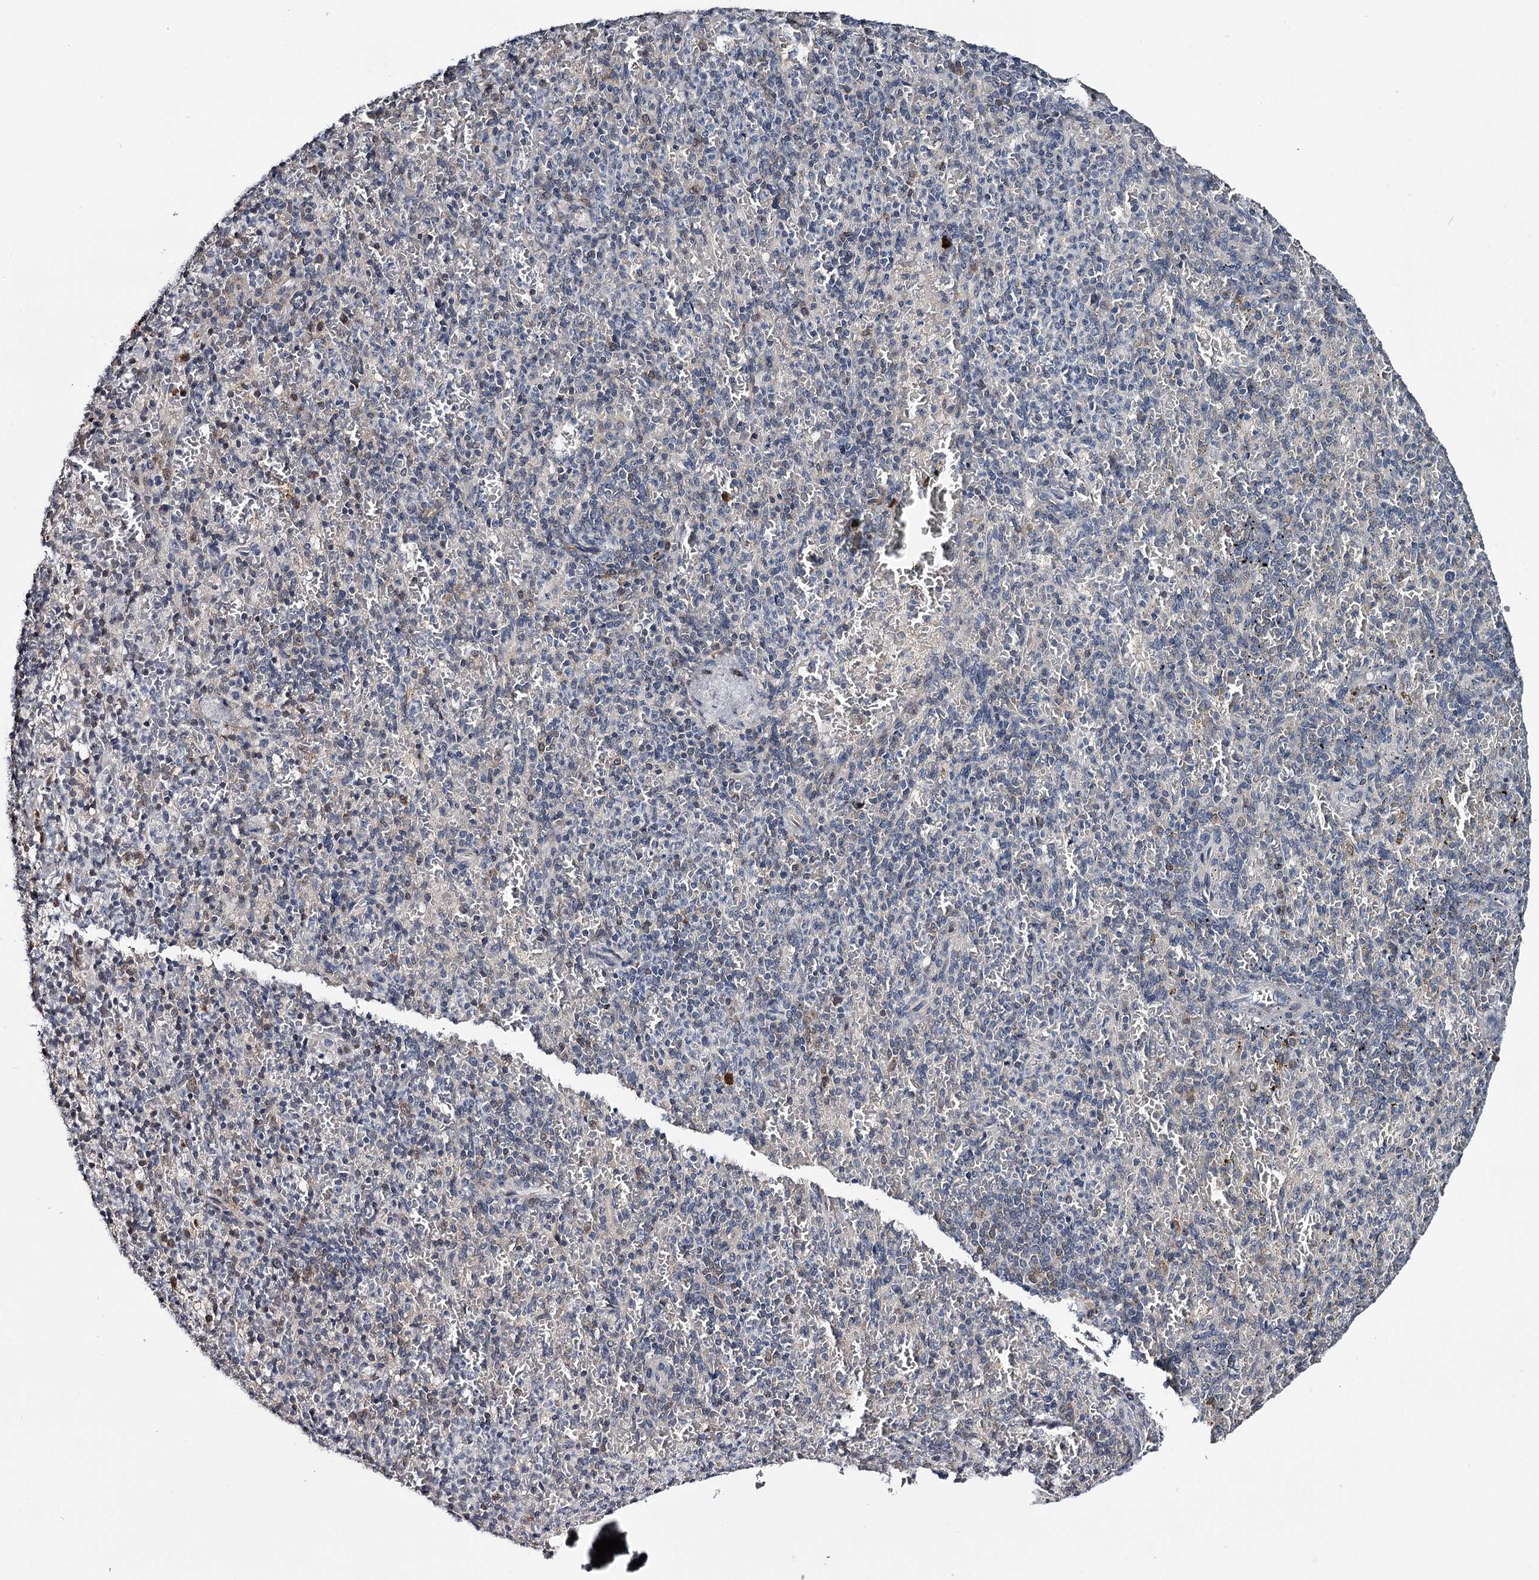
{"staining": {"intensity": "negative", "quantity": "none", "location": "none"}, "tissue": "spleen", "cell_type": "Cells in red pulp", "image_type": "normal", "snomed": [{"axis": "morphology", "description": "Normal tissue, NOS"}, {"axis": "topography", "description": "Spleen"}], "caption": "Immunohistochemistry photomicrograph of unremarkable spleen: human spleen stained with DAB (3,3'-diaminobenzidine) demonstrates no significant protein staining in cells in red pulp.", "gene": "GTSF1", "patient": {"sex": "female", "age": 74}}